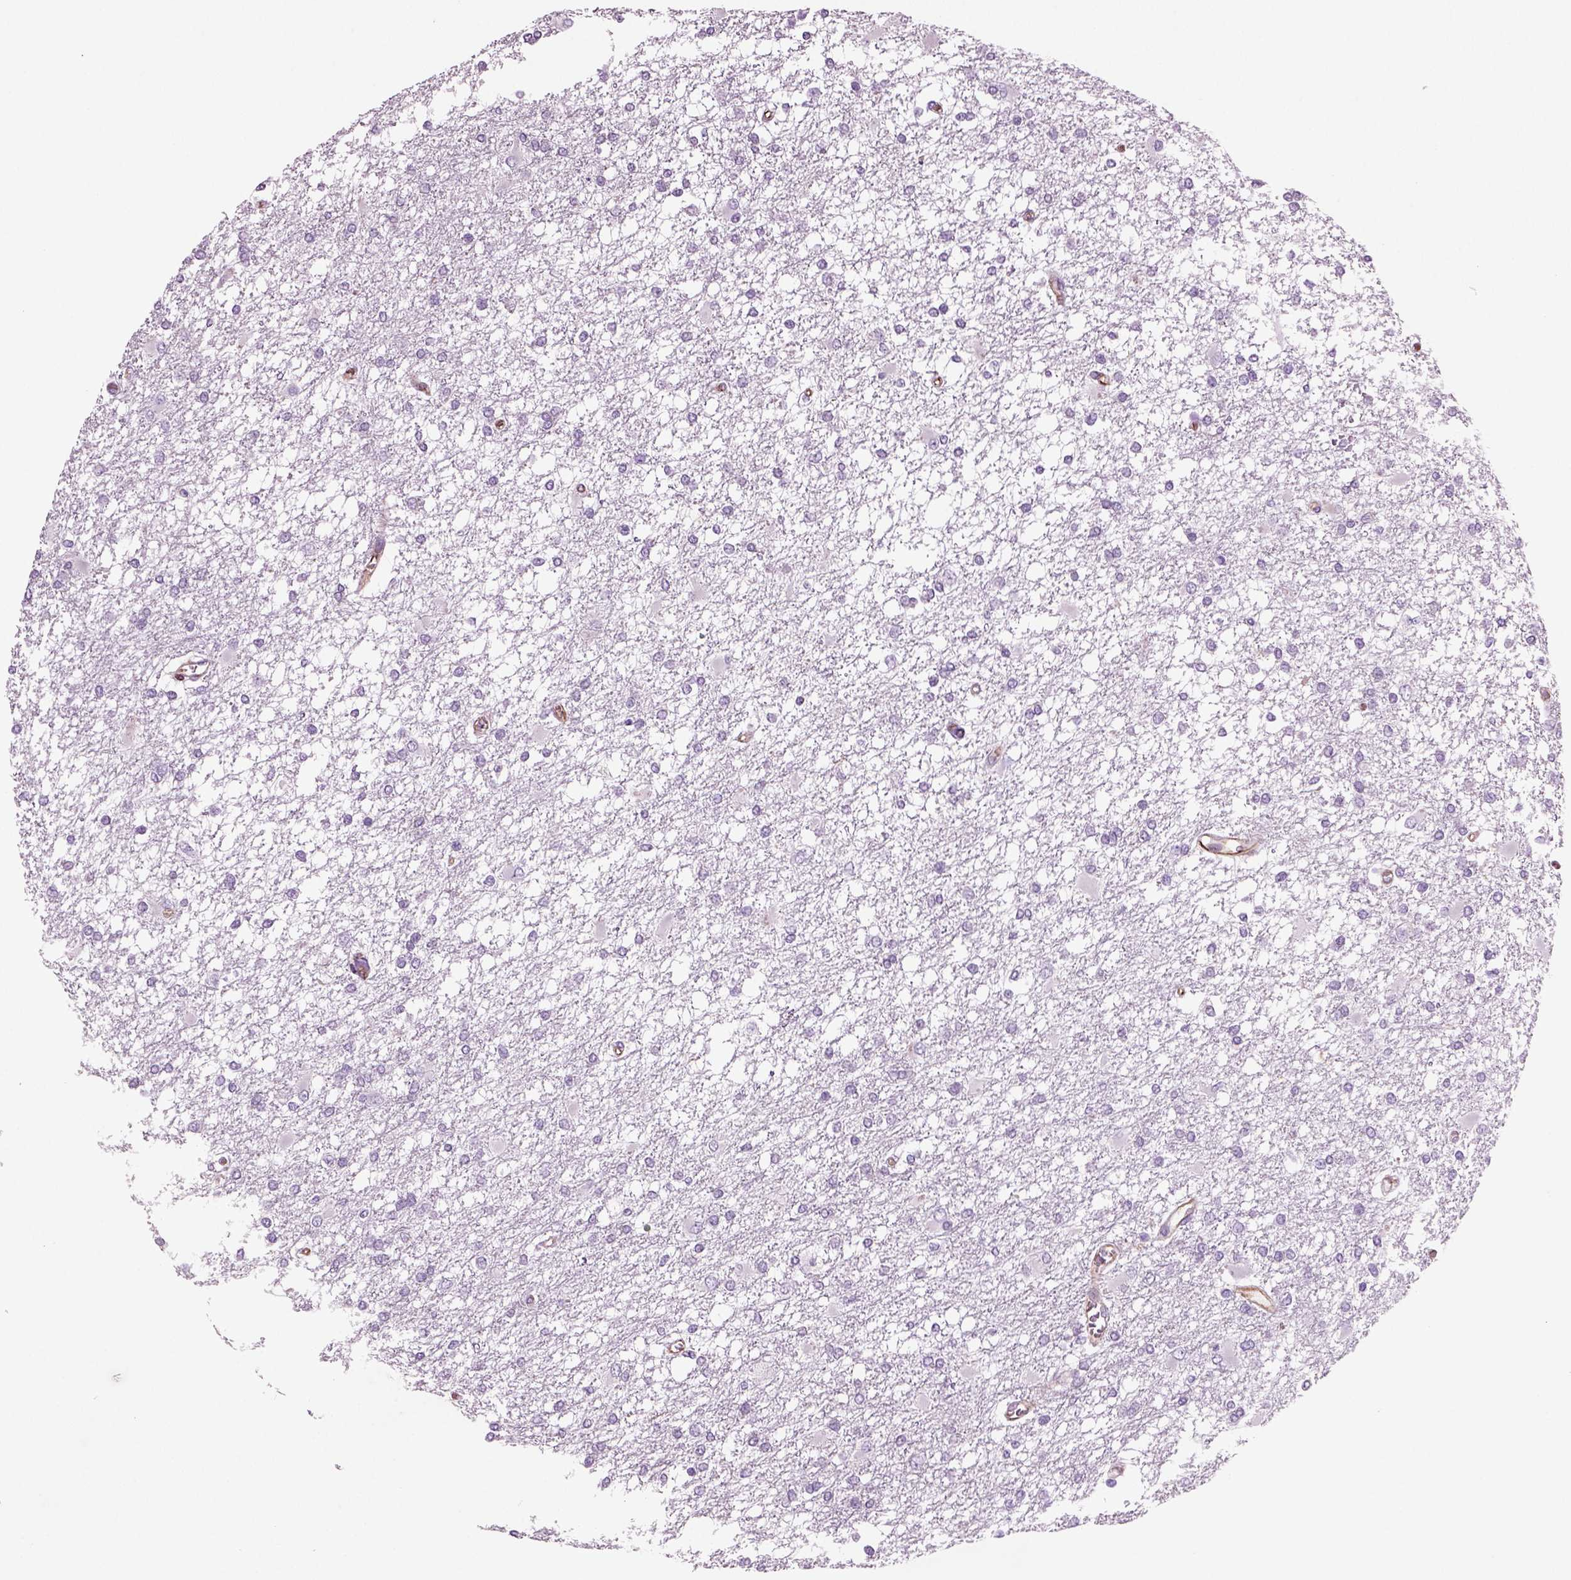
{"staining": {"intensity": "negative", "quantity": "none", "location": "none"}, "tissue": "glioma", "cell_type": "Tumor cells", "image_type": "cancer", "snomed": [{"axis": "morphology", "description": "Glioma, malignant, High grade"}, {"axis": "topography", "description": "Cerebral cortex"}], "caption": "The immunohistochemistry (IHC) histopathology image has no significant positivity in tumor cells of glioma tissue.", "gene": "ACER3", "patient": {"sex": "male", "age": 79}}